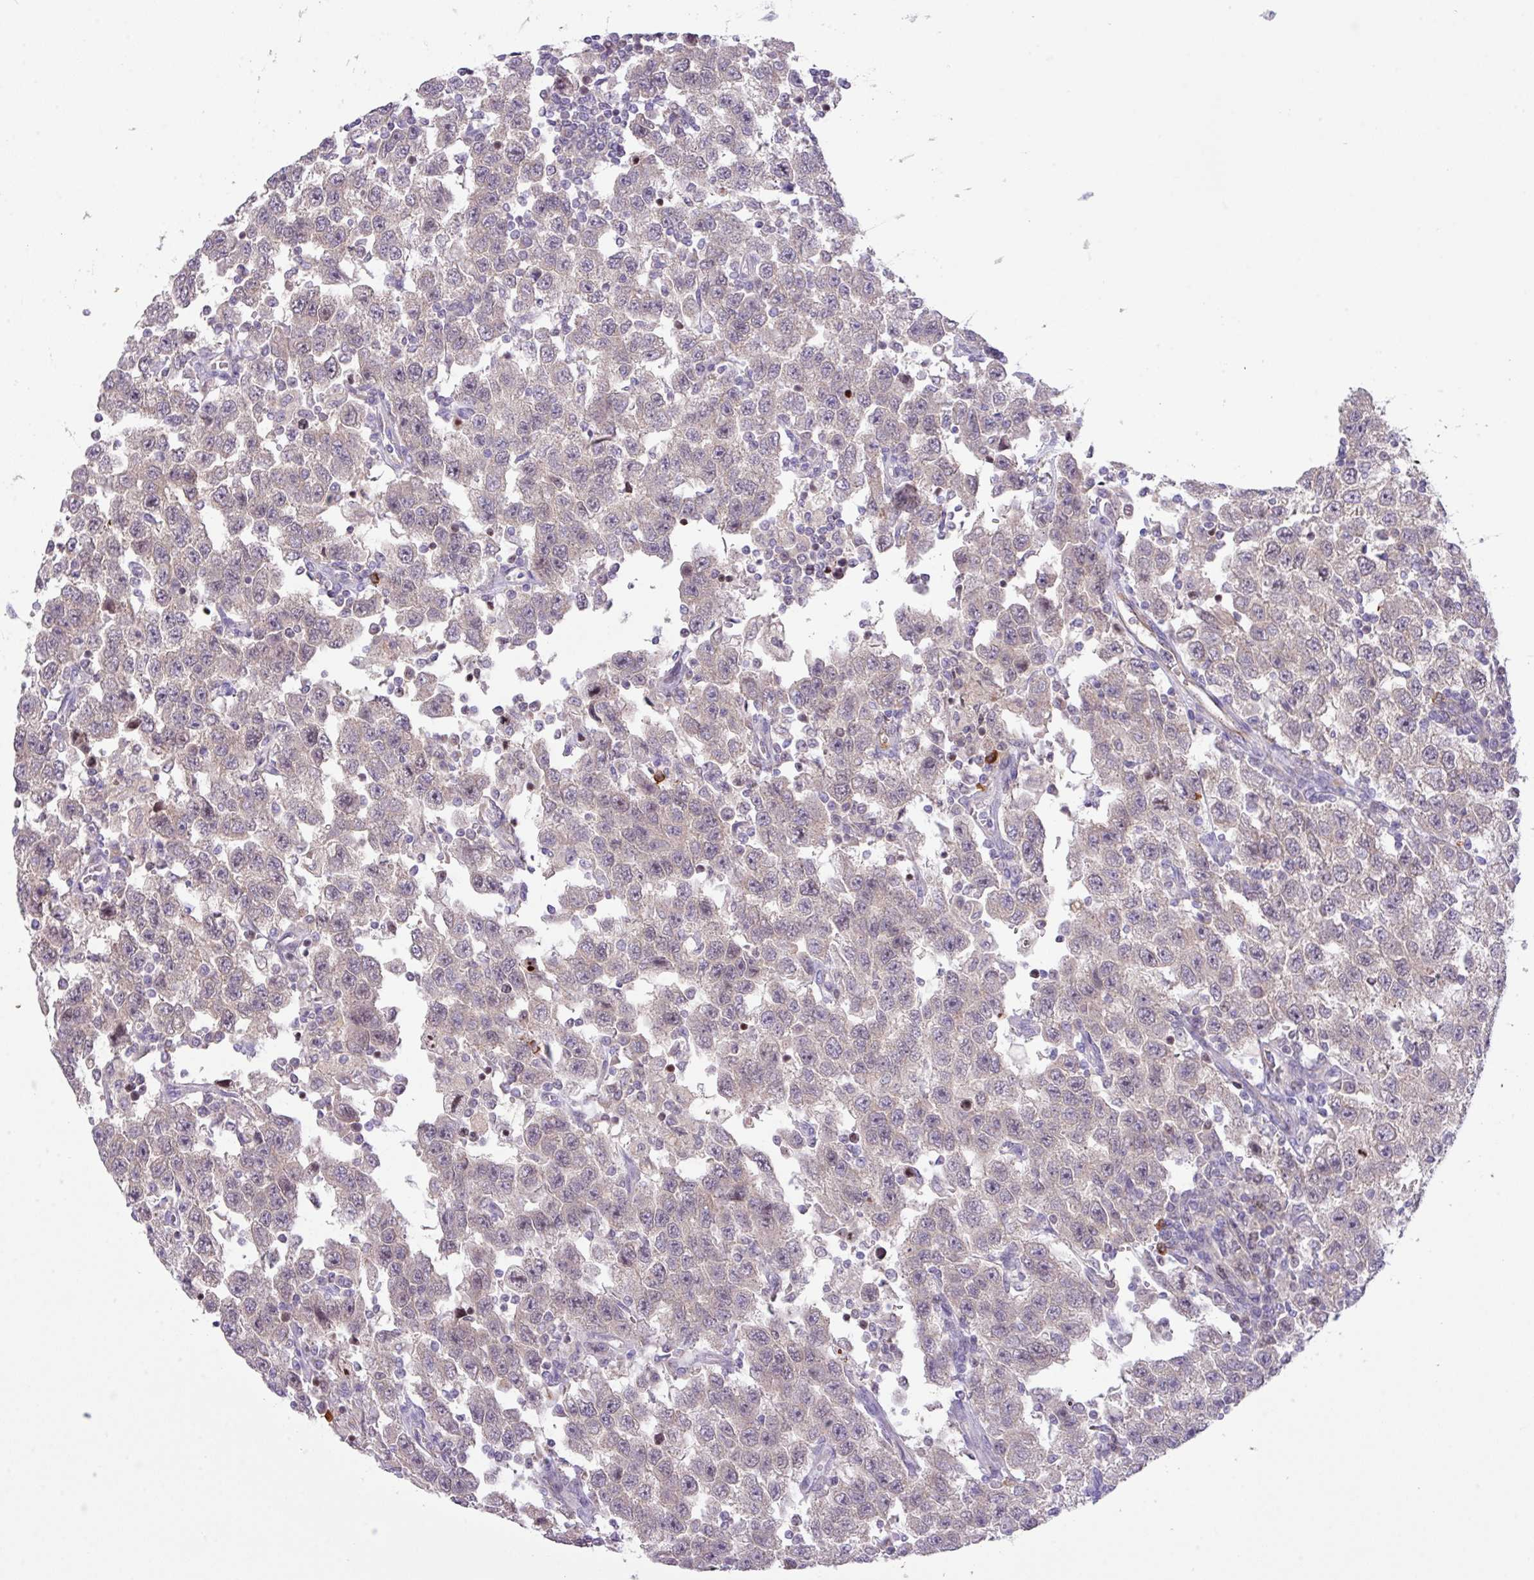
{"staining": {"intensity": "negative", "quantity": "none", "location": "none"}, "tissue": "testis cancer", "cell_type": "Tumor cells", "image_type": "cancer", "snomed": [{"axis": "morphology", "description": "Seminoma, NOS"}, {"axis": "topography", "description": "Testis"}], "caption": "Immunohistochemical staining of human testis cancer (seminoma) exhibits no significant expression in tumor cells.", "gene": "ZNF394", "patient": {"sex": "male", "age": 41}}